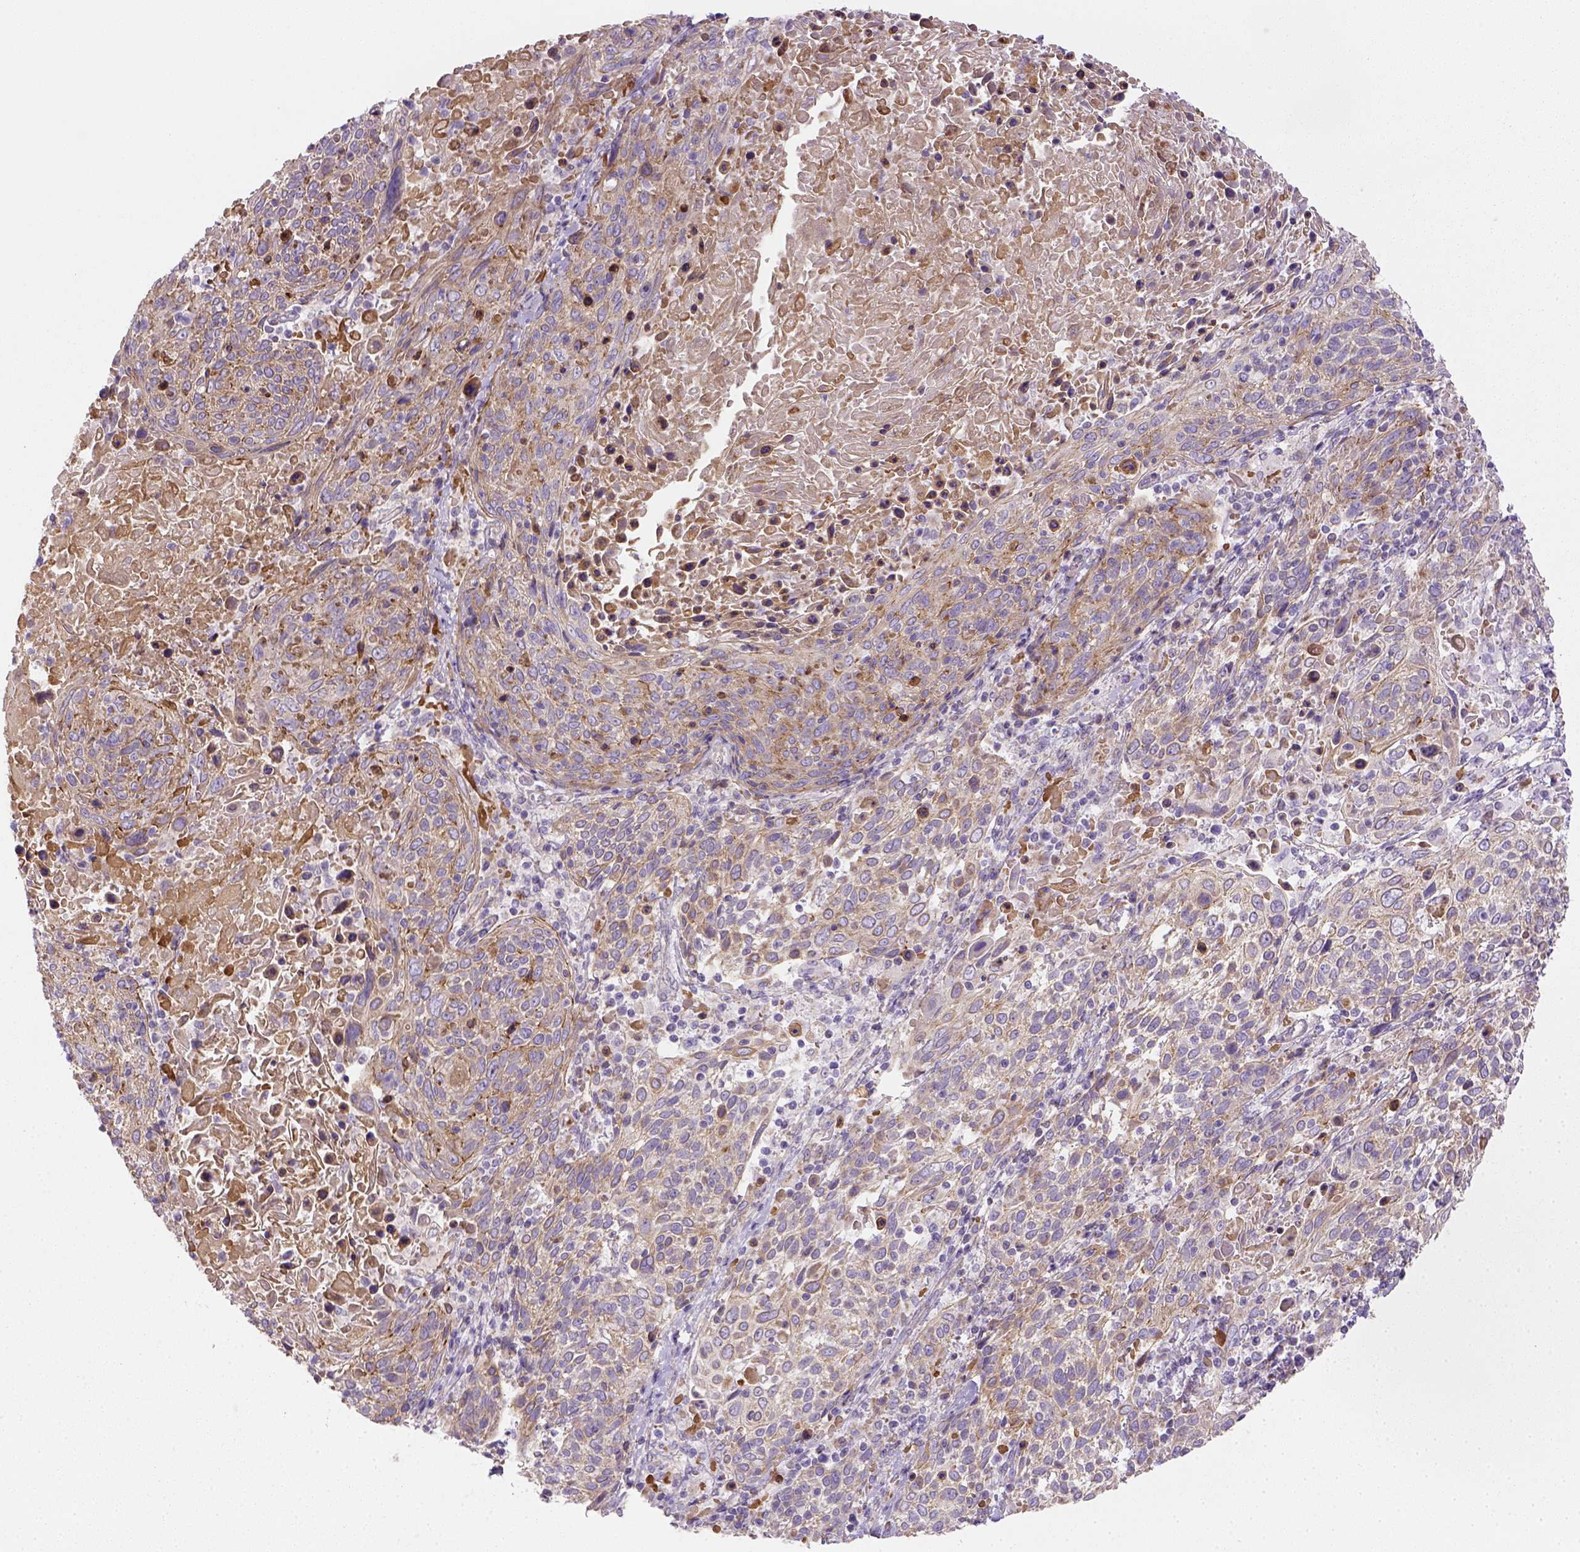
{"staining": {"intensity": "weak", "quantity": ">75%", "location": "cytoplasmic/membranous"}, "tissue": "cervical cancer", "cell_type": "Tumor cells", "image_type": "cancer", "snomed": [{"axis": "morphology", "description": "Squamous cell carcinoma, NOS"}, {"axis": "topography", "description": "Cervix"}], "caption": "Immunohistochemistry histopathology image of cervical squamous cell carcinoma stained for a protein (brown), which displays low levels of weak cytoplasmic/membranous staining in about >75% of tumor cells.", "gene": "HTRA1", "patient": {"sex": "female", "age": 61}}